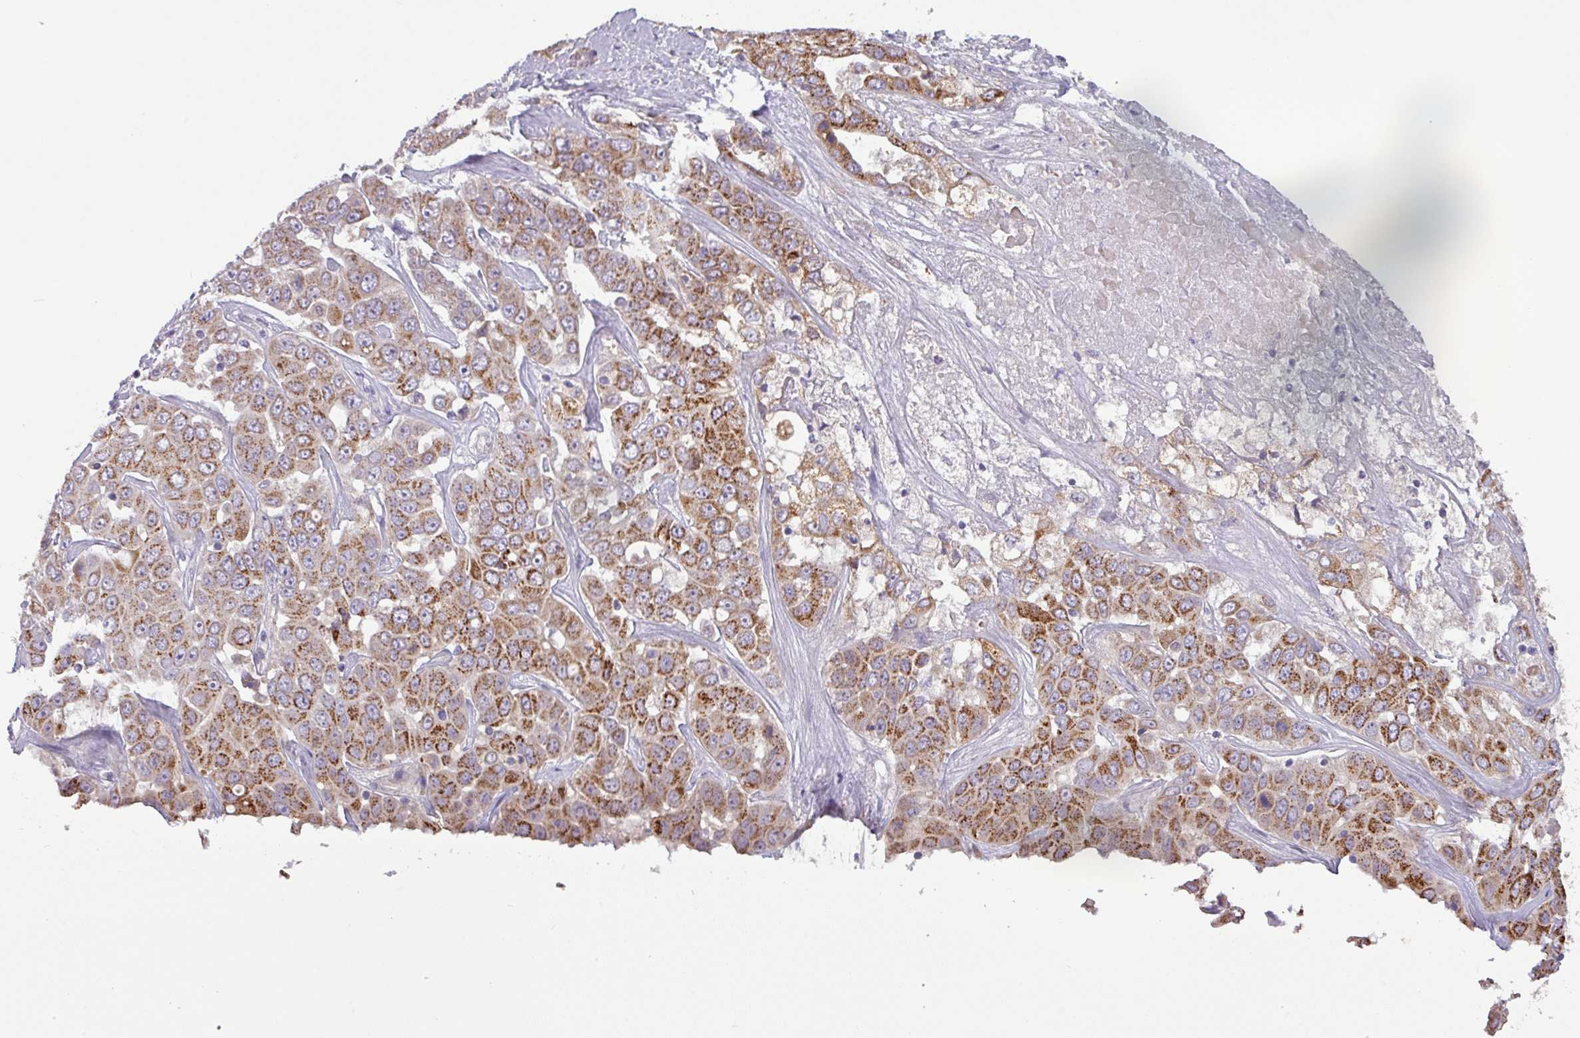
{"staining": {"intensity": "moderate", "quantity": ">75%", "location": "cytoplasmic/membranous"}, "tissue": "liver cancer", "cell_type": "Tumor cells", "image_type": "cancer", "snomed": [{"axis": "morphology", "description": "Cholangiocarcinoma"}, {"axis": "topography", "description": "Liver"}], "caption": "Immunohistochemical staining of liver cancer (cholangiocarcinoma) reveals moderate cytoplasmic/membranous protein expression in approximately >75% of tumor cells. Nuclei are stained in blue.", "gene": "GALNT12", "patient": {"sex": "female", "age": 52}}